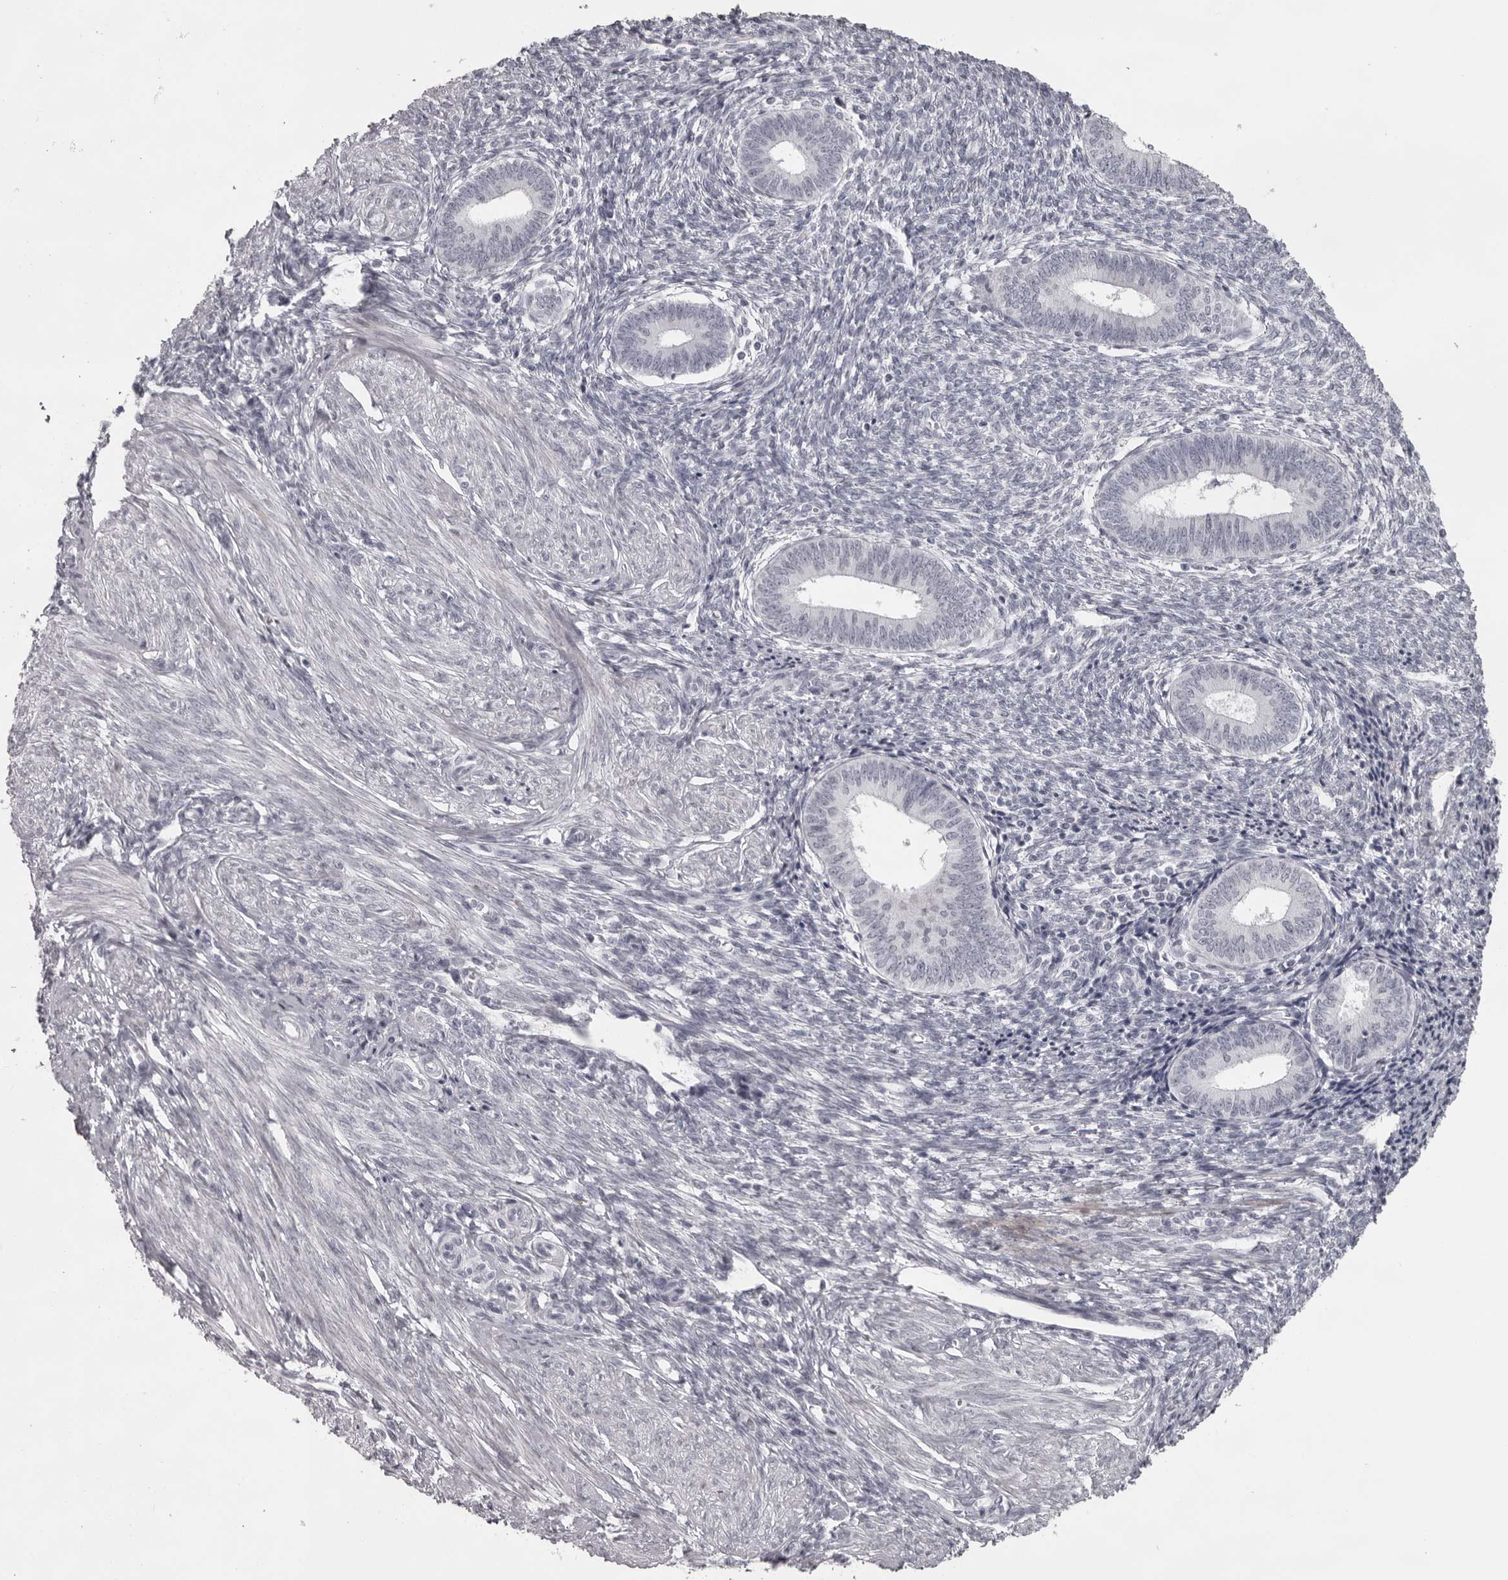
{"staining": {"intensity": "negative", "quantity": "none", "location": "none"}, "tissue": "endometrium", "cell_type": "Cells in endometrial stroma", "image_type": "normal", "snomed": [{"axis": "morphology", "description": "Normal tissue, NOS"}, {"axis": "topography", "description": "Endometrium"}], "caption": "The image reveals no staining of cells in endometrial stroma in normal endometrium. (Immunohistochemistry, brightfield microscopy, high magnification).", "gene": "NUDT18", "patient": {"sex": "female", "age": 46}}